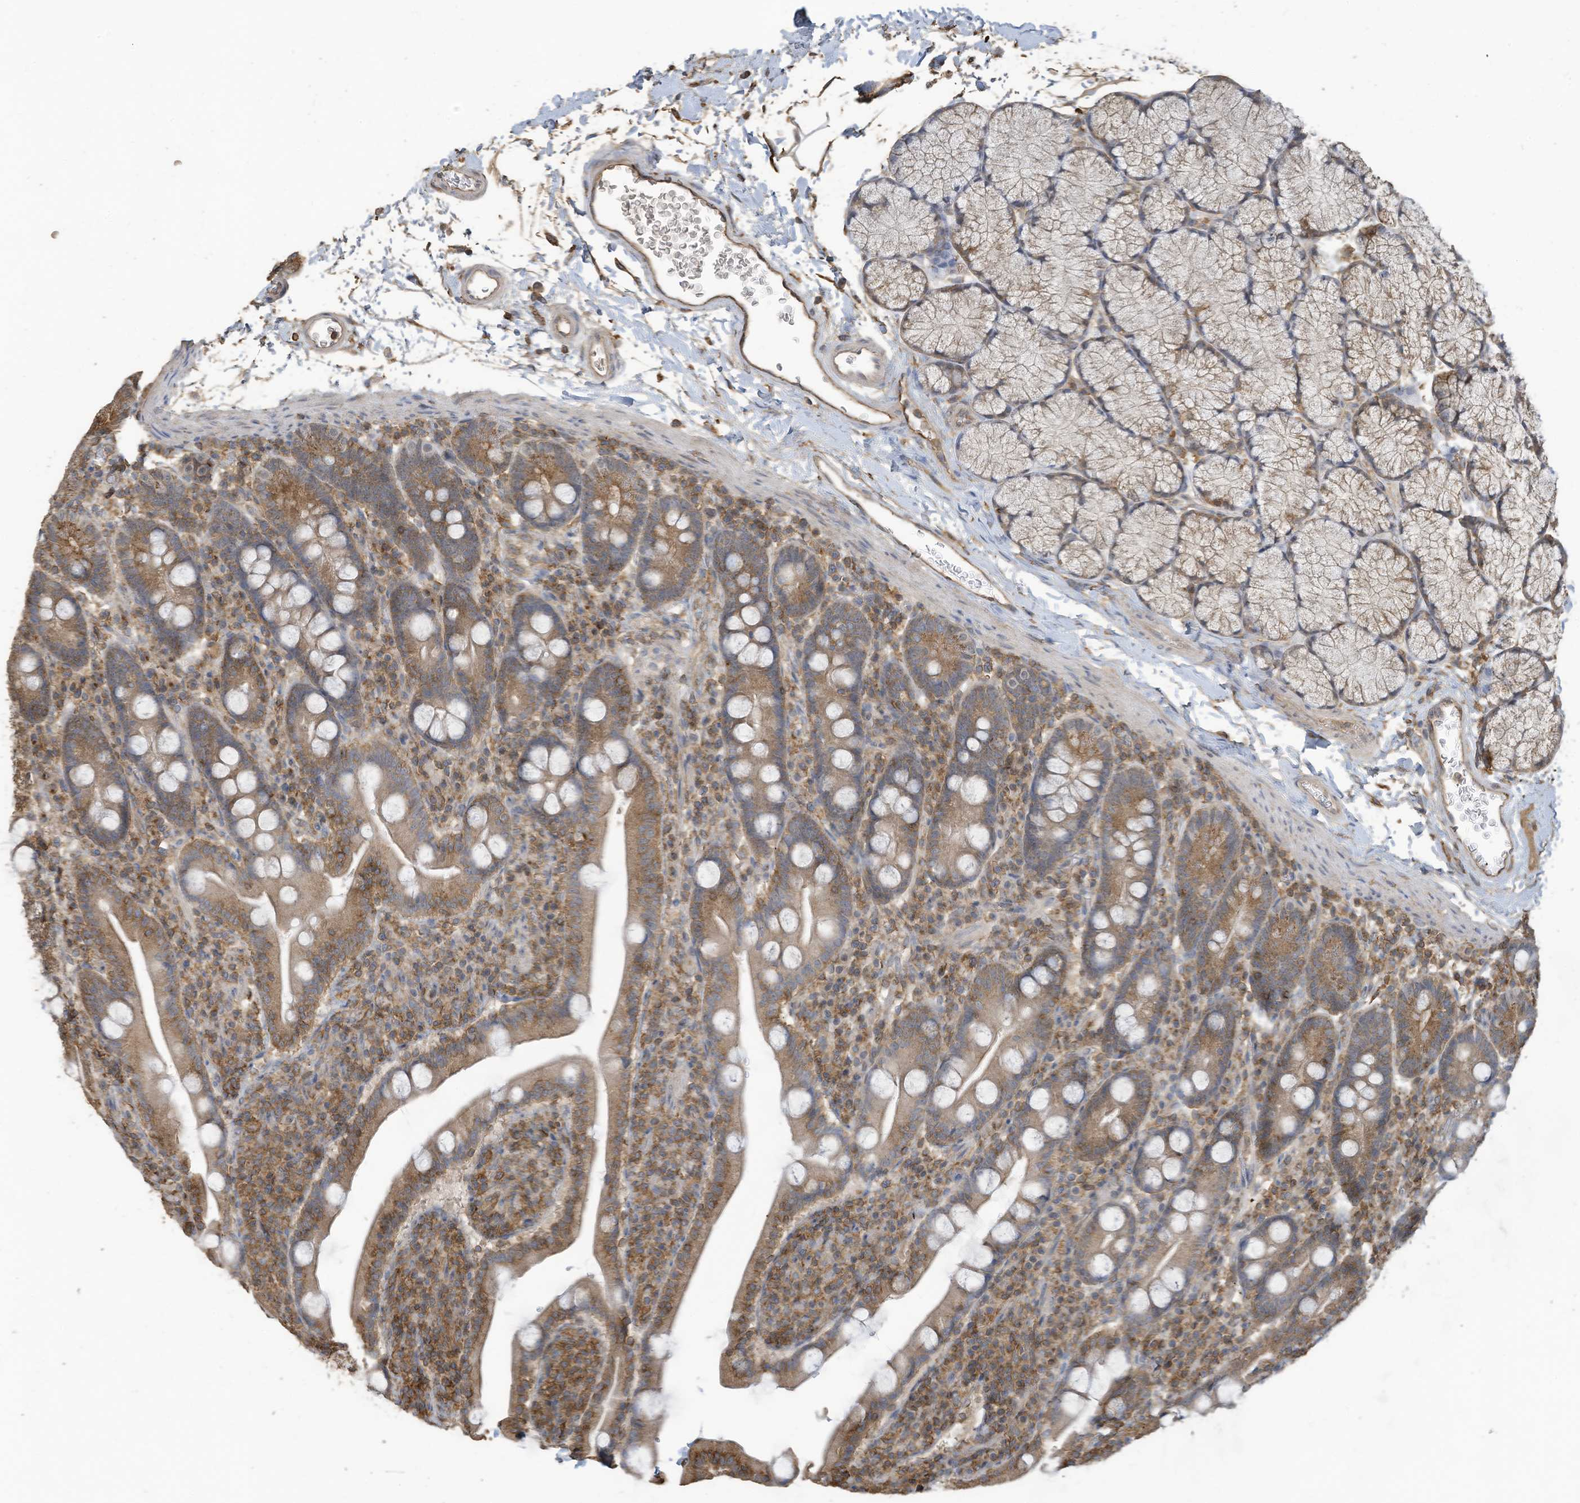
{"staining": {"intensity": "moderate", "quantity": ">75%", "location": "cytoplasmic/membranous"}, "tissue": "duodenum", "cell_type": "Glandular cells", "image_type": "normal", "snomed": [{"axis": "morphology", "description": "Normal tissue, NOS"}, {"axis": "topography", "description": "Duodenum"}], "caption": "IHC photomicrograph of benign duodenum: human duodenum stained using immunohistochemistry (IHC) reveals medium levels of moderate protein expression localized specifically in the cytoplasmic/membranous of glandular cells, appearing as a cytoplasmic/membranous brown color.", "gene": "COX10", "patient": {"sex": "male", "age": 35}}